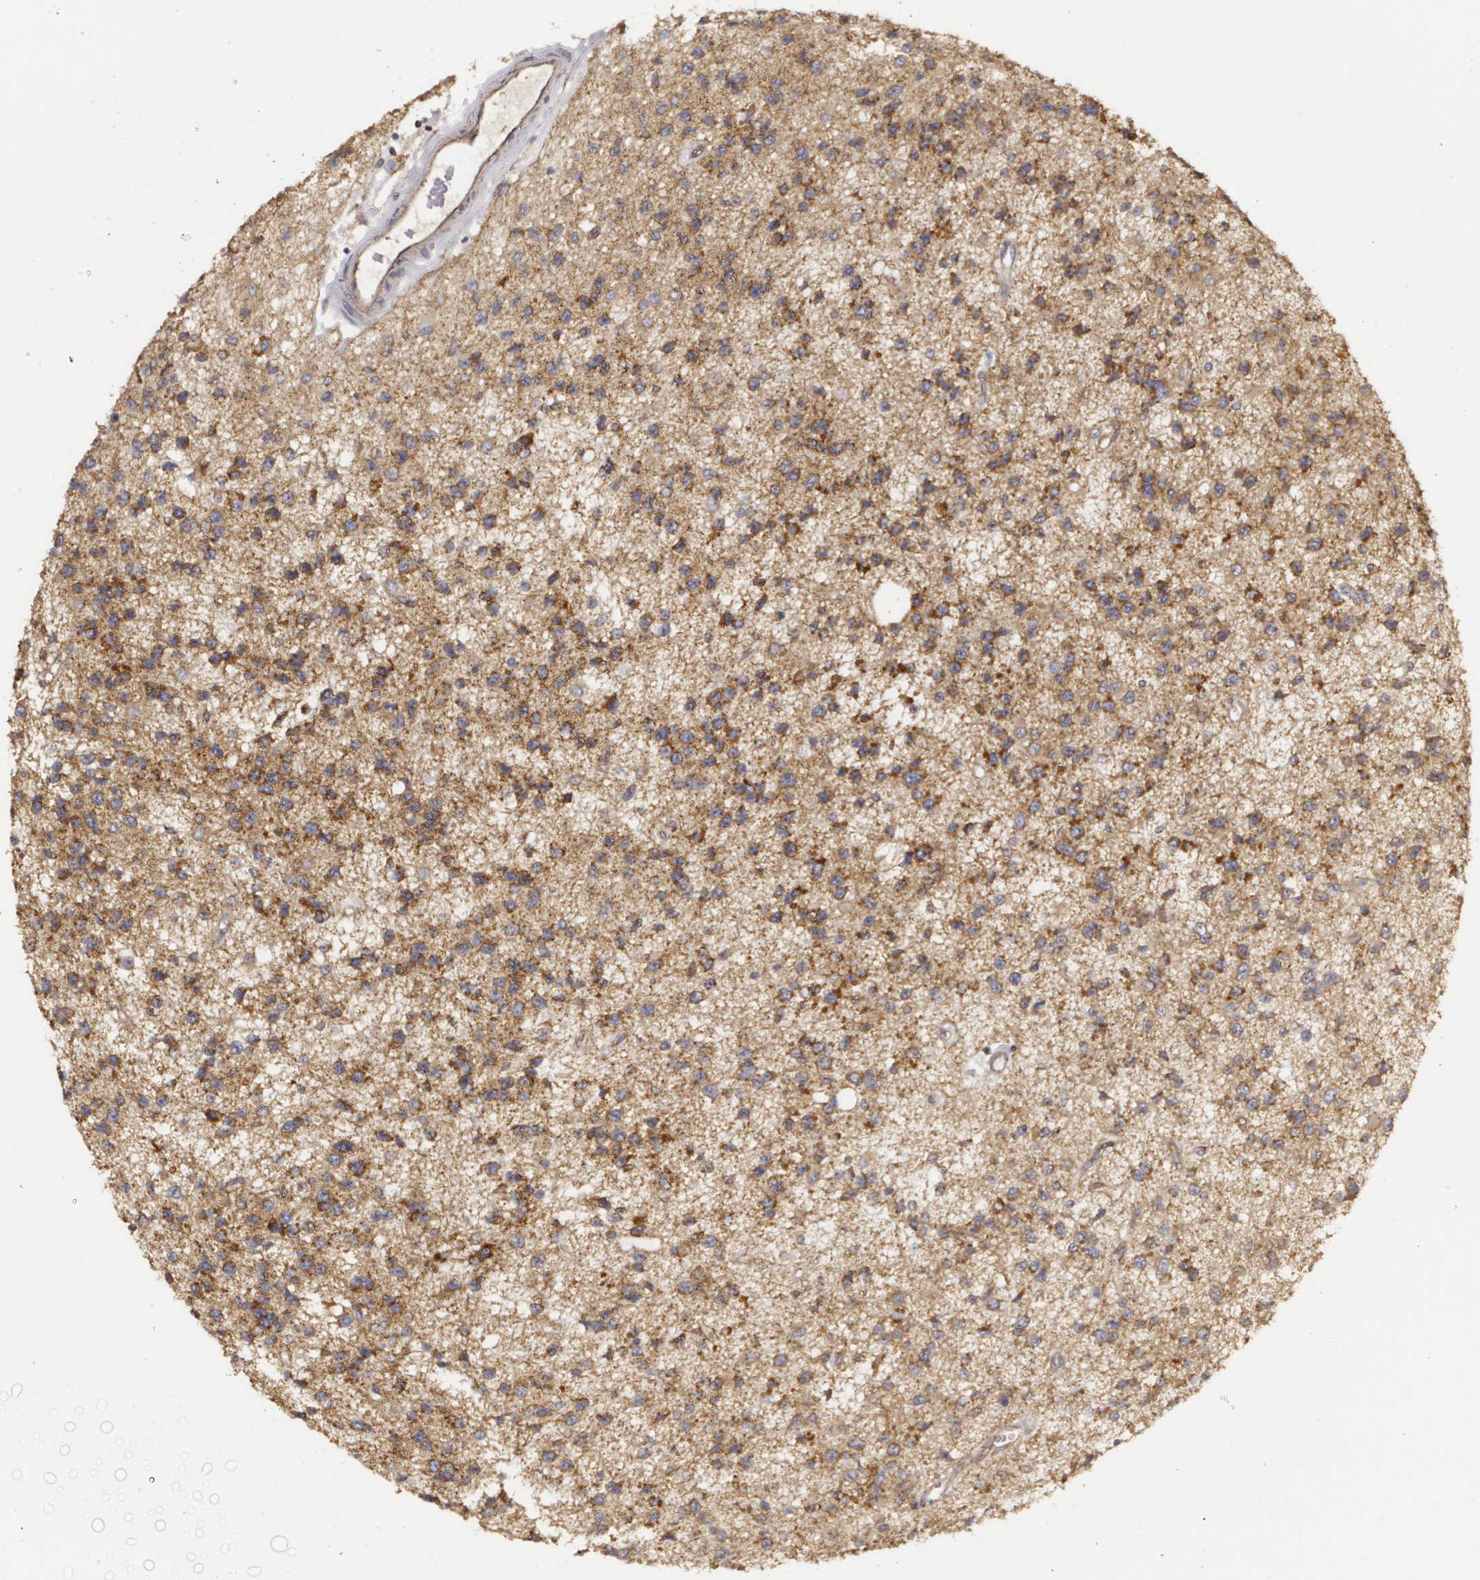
{"staining": {"intensity": "strong", "quantity": "25%-75%", "location": "cytoplasmic/membranous"}, "tissue": "glioma", "cell_type": "Tumor cells", "image_type": "cancer", "snomed": [{"axis": "morphology", "description": "Glioma, malignant, Low grade"}, {"axis": "topography", "description": "Brain"}], "caption": "Protein expression analysis of glioma exhibits strong cytoplasmic/membranous expression in approximately 25%-75% of tumor cells.", "gene": "ATAD3B", "patient": {"sex": "male", "age": 43}}